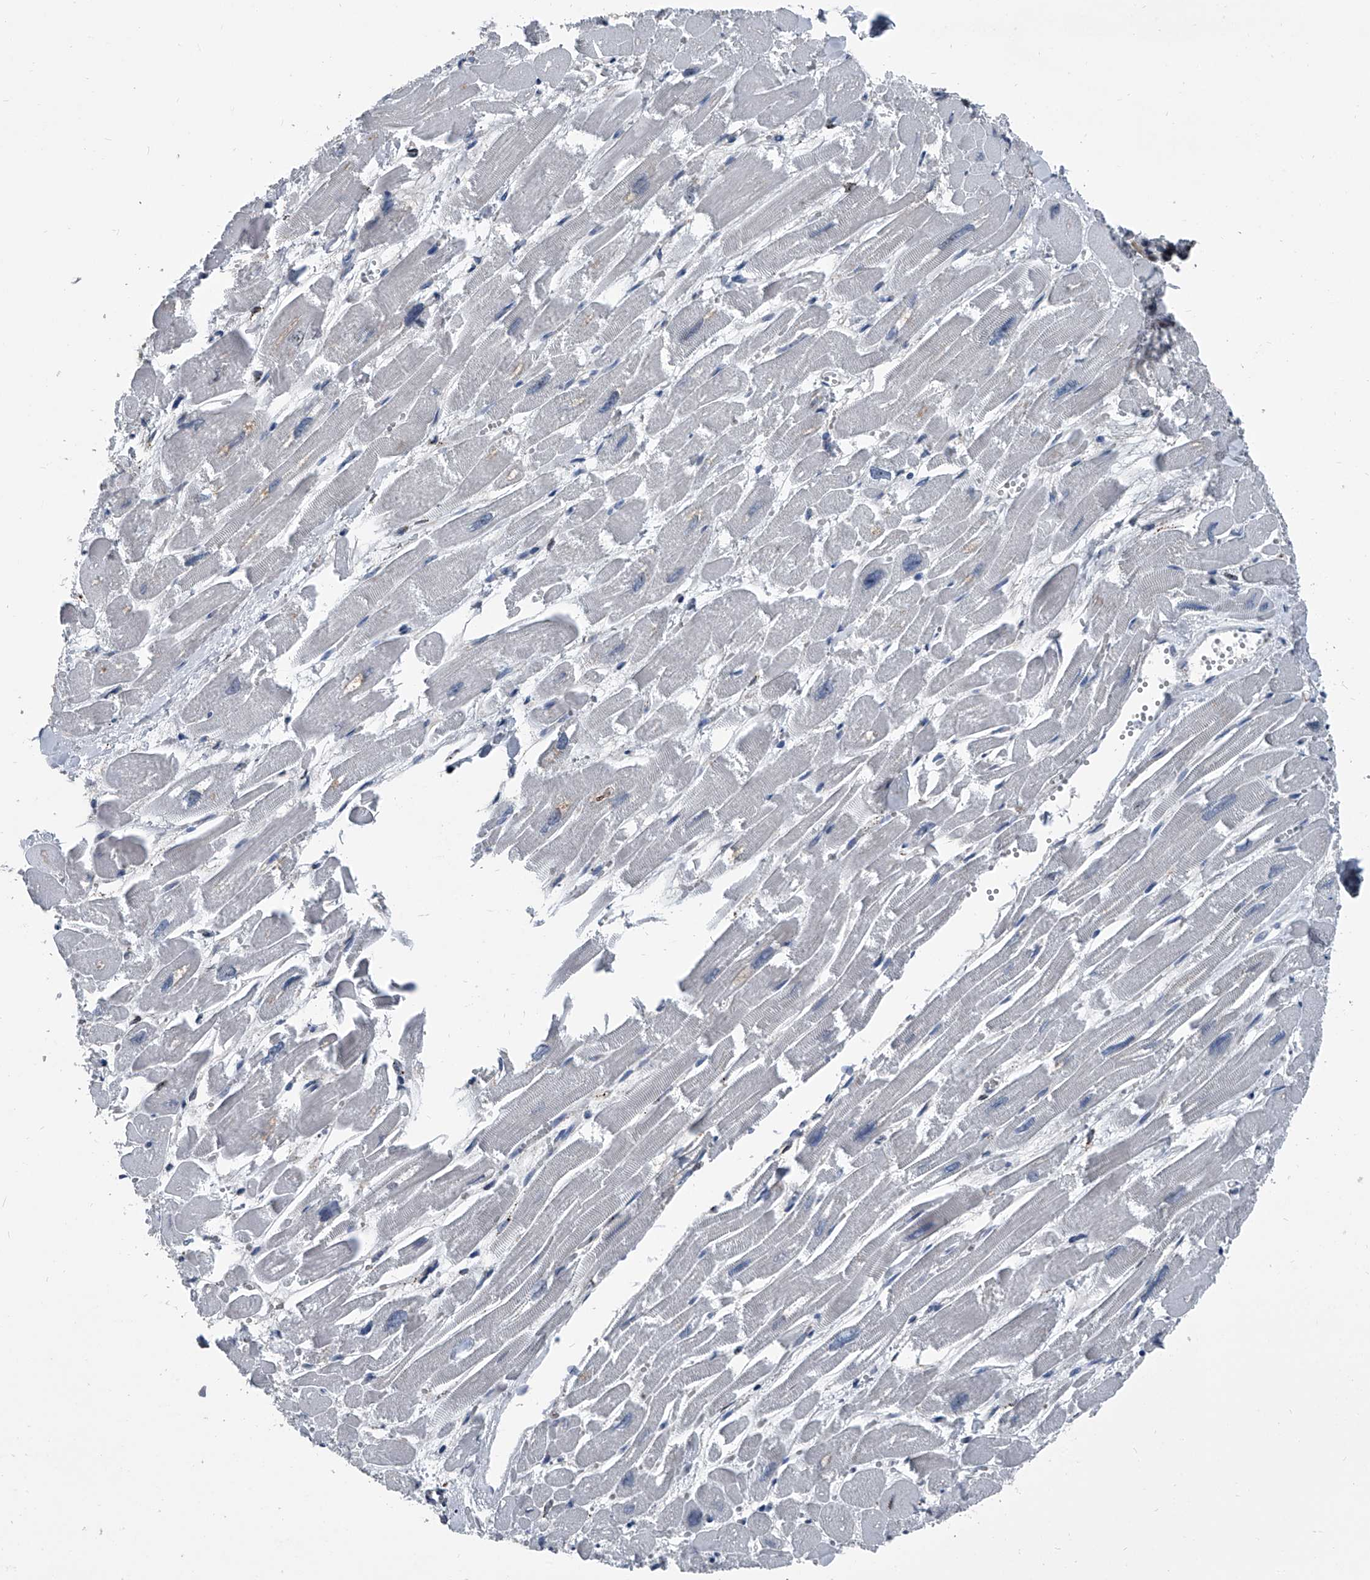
{"staining": {"intensity": "negative", "quantity": "none", "location": "none"}, "tissue": "heart muscle", "cell_type": "Cardiomyocytes", "image_type": "normal", "snomed": [{"axis": "morphology", "description": "Normal tissue, NOS"}, {"axis": "topography", "description": "Heart"}], "caption": "IHC photomicrograph of normal heart muscle stained for a protein (brown), which reveals no positivity in cardiomyocytes. Brightfield microscopy of immunohistochemistry stained with DAB (3,3'-diaminobenzidine) (brown) and hematoxylin (blue), captured at high magnification.", "gene": "MEN1", "patient": {"sex": "male", "age": 54}}